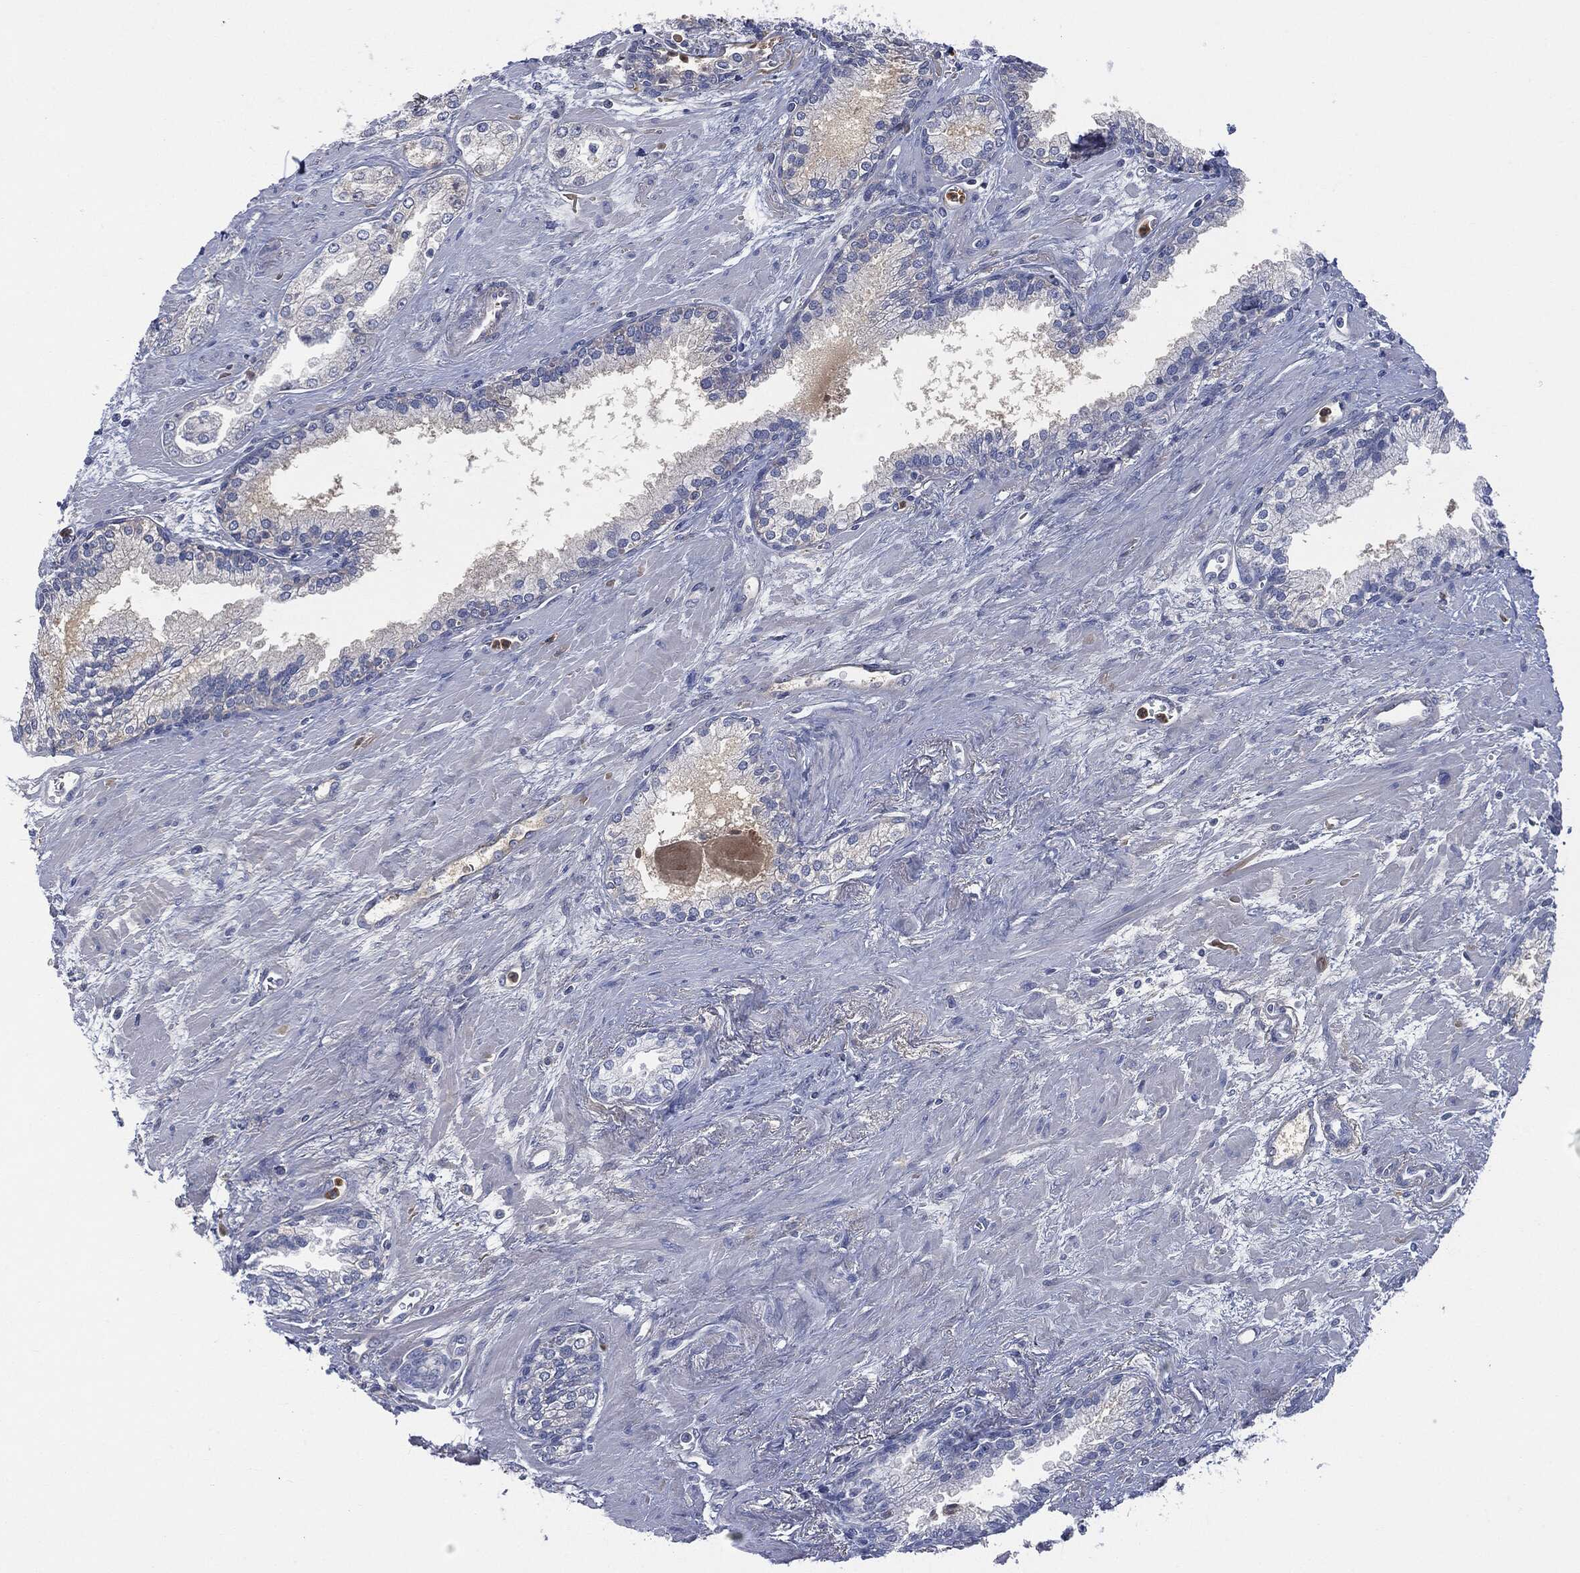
{"staining": {"intensity": "negative", "quantity": "none", "location": "none"}, "tissue": "prostate cancer", "cell_type": "Tumor cells", "image_type": "cancer", "snomed": [{"axis": "morphology", "description": "Adenocarcinoma, Medium grade"}, {"axis": "topography", "description": "Prostate"}], "caption": "The immunohistochemistry photomicrograph has no significant staining in tumor cells of prostate medium-grade adenocarcinoma tissue. Nuclei are stained in blue.", "gene": "BTK", "patient": {"sex": "male", "age": 71}}